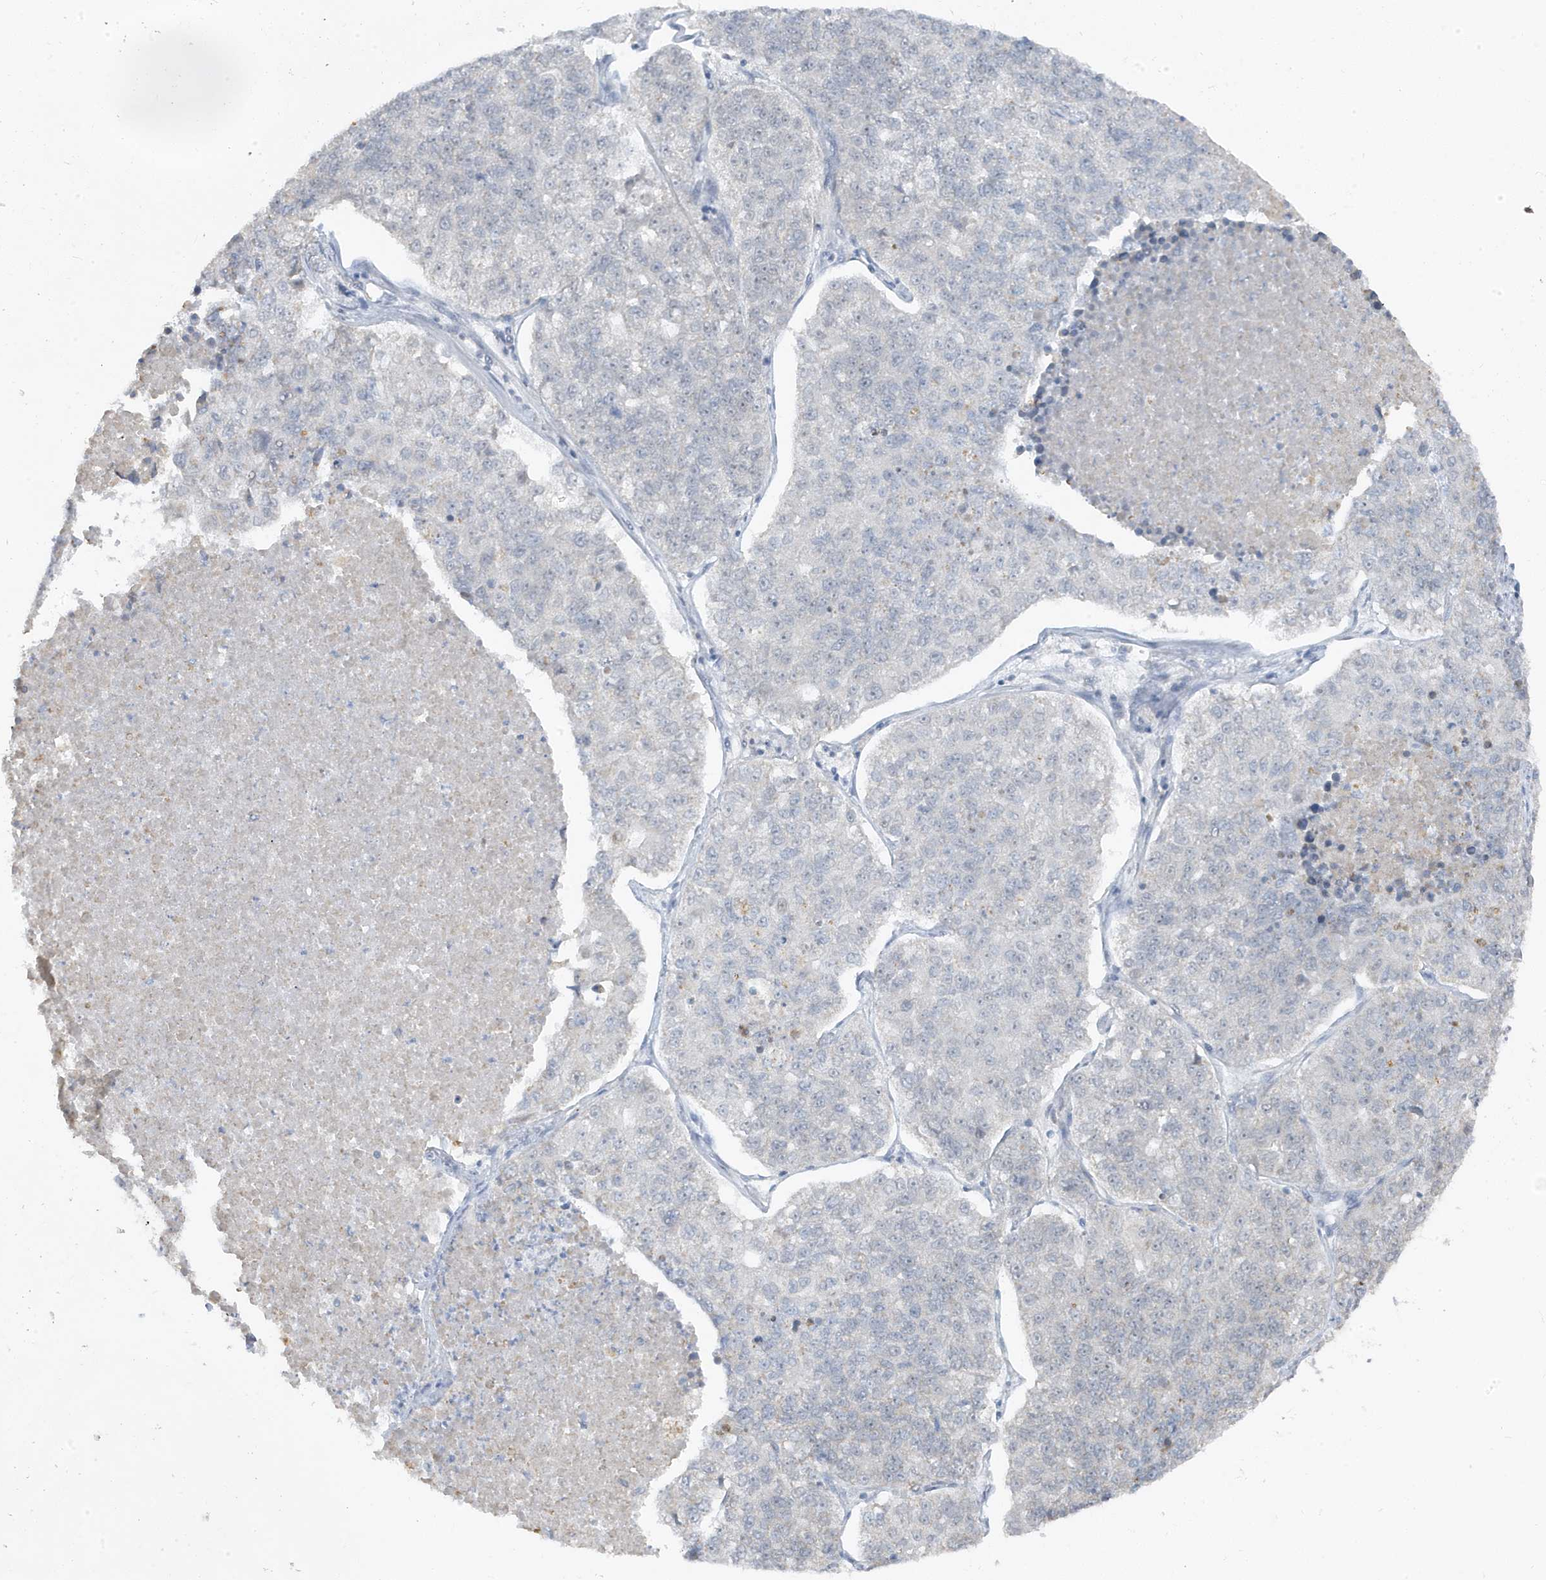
{"staining": {"intensity": "negative", "quantity": "none", "location": "none"}, "tissue": "lung cancer", "cell_type": "Tumor cells", "image_type": "cancer", "snomed": [{"axis": "morphology", "description": "Adenocarcinoma, NOS"}, {"axis": "topography", "description": "Lung"}], "caption": "Human lung adenocarcinoma stained for a protein using immunohistochemistry (IHC) shows no positivity in tumor cells.", "gene": "TSEN15", "patient": {"sex": "male", "age": 49}}